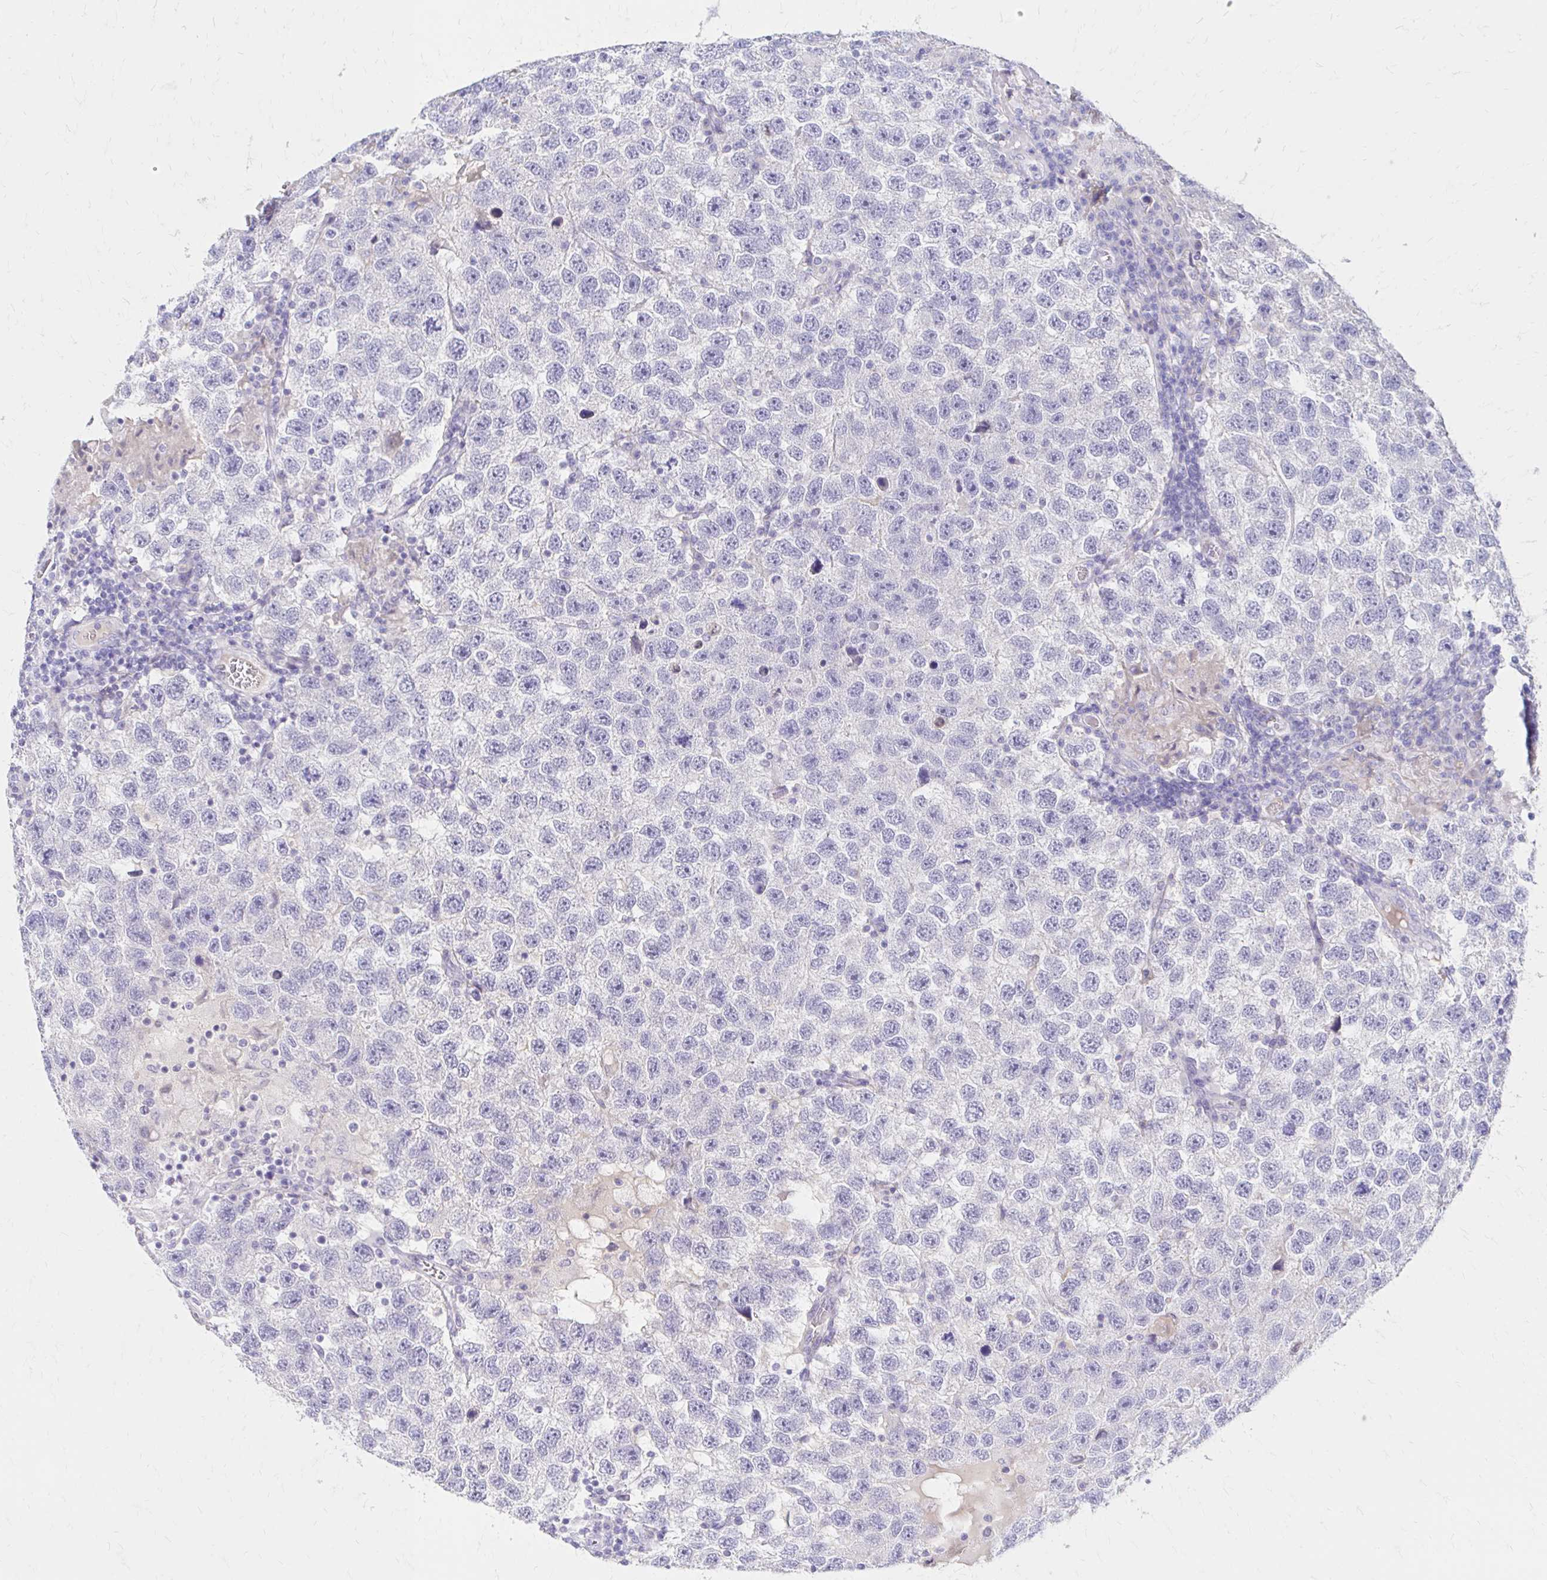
{"staining": {"intensity": "negative", "quantity": "none", "location": "none"}, "tissue": "testis cancer", "cell_type": "Tumor cells", "image_type": "cancer", "snomed": [{"axis": "morphology", "description": "Seminoma, NOS"}, {"axis": "topography", "description": "Testis"}], "caption": "Testis seminoma stained for a protein using immunohistochemistry (IHC) reveals no positivity tumor cells.", "gene": "AZGP1", "patient": {"sex": "male", "age": 26}}